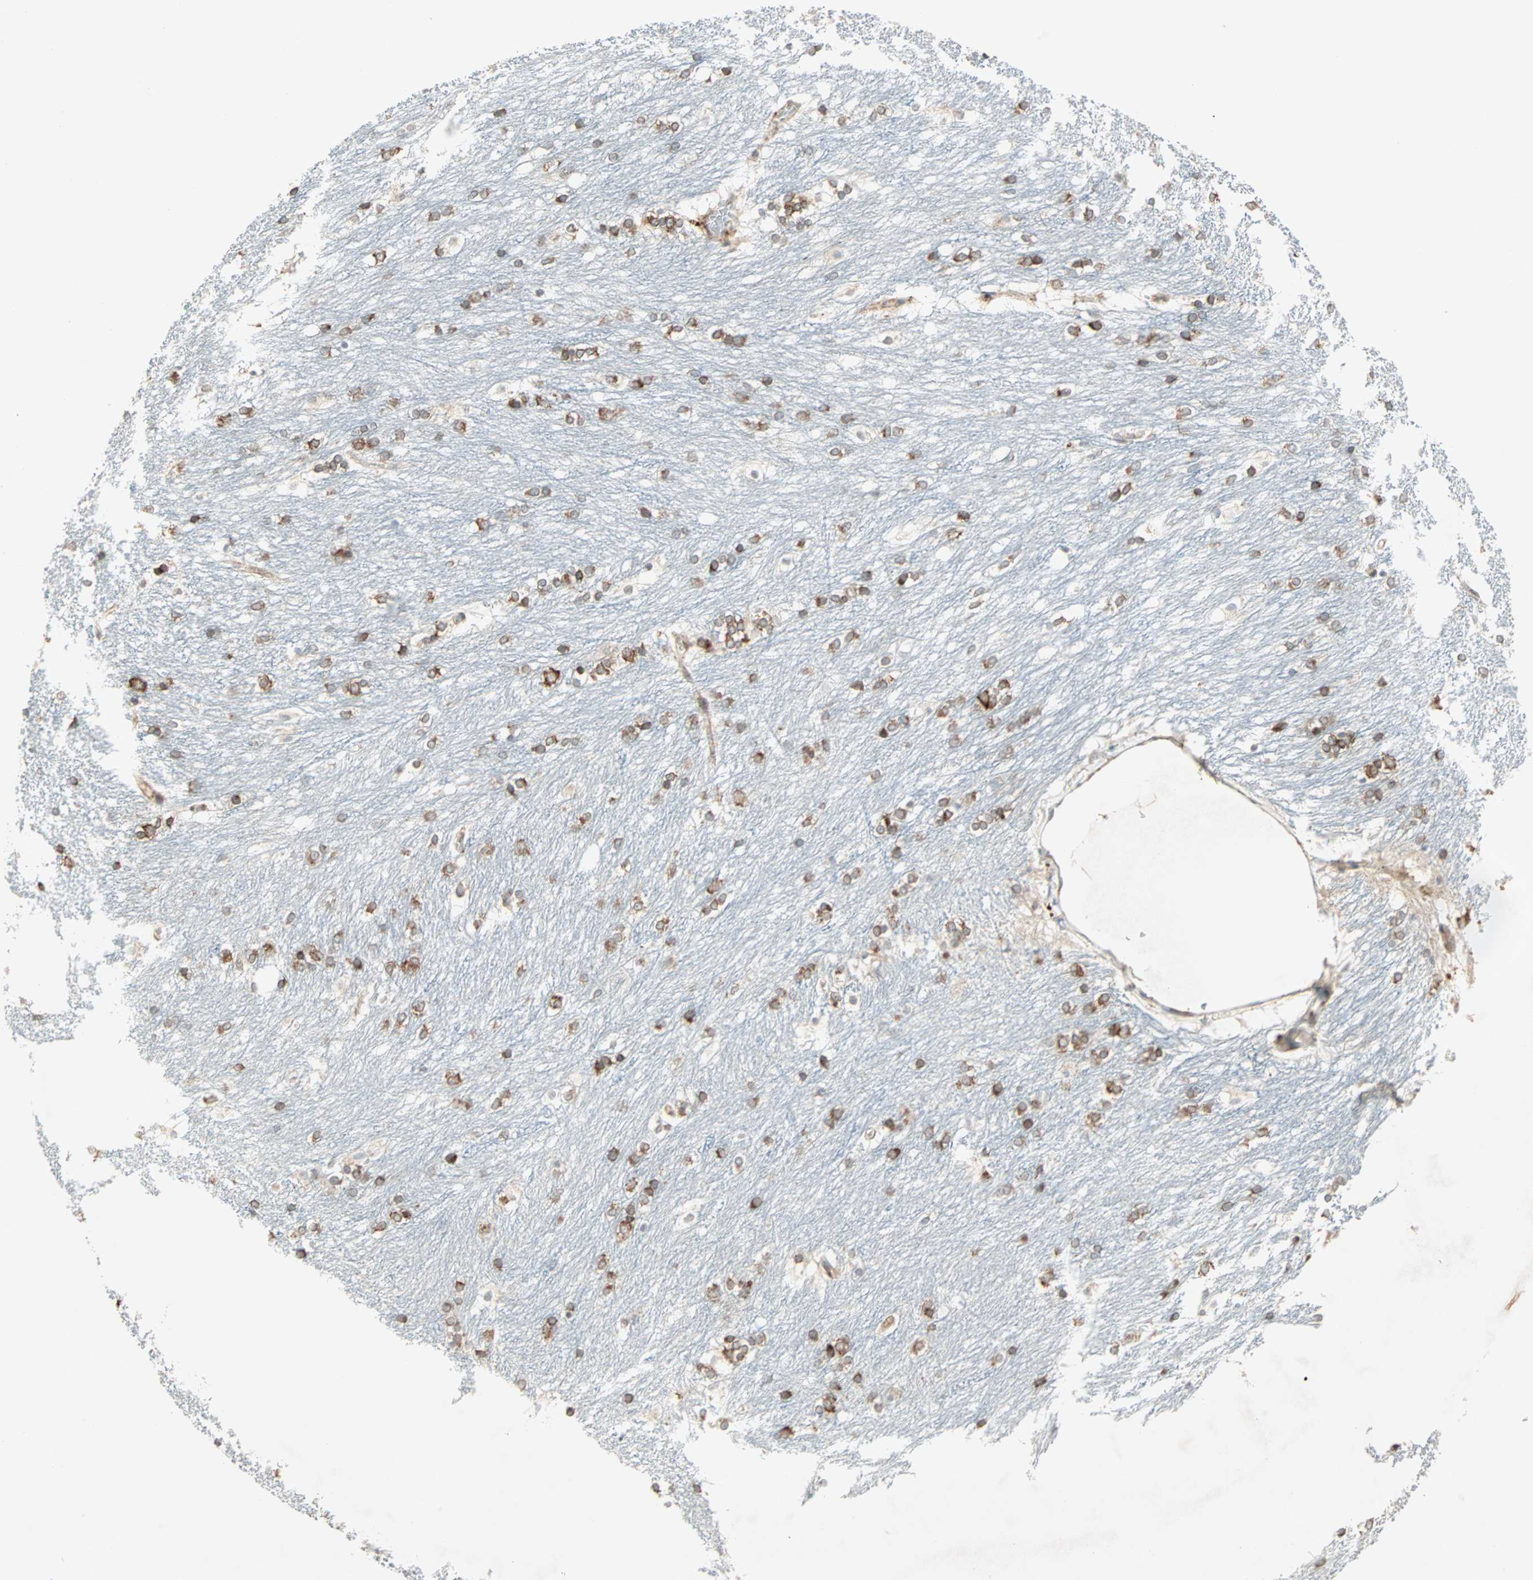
{"staining": {"intensity": "strong", "quantity": ">75%", "location": "cytoplasmic/membranous"}, "tissue": "caudate", "cell_type": "Glial cells", "image_type": "normal", "snomed": [{"axis": "morphology", "description": "Normal tissue, NOS"}, {"axis": "topography", "description": "Lateral ventricle wall"}], "caption": "Caudate stained with immunohistochemistry (IHC) reveals strong cytoplasmic/membranous expression in approximately >75% of glial cells.", "gene": "ZNF37A", "patient": {"sex": "female", "age": 19}}